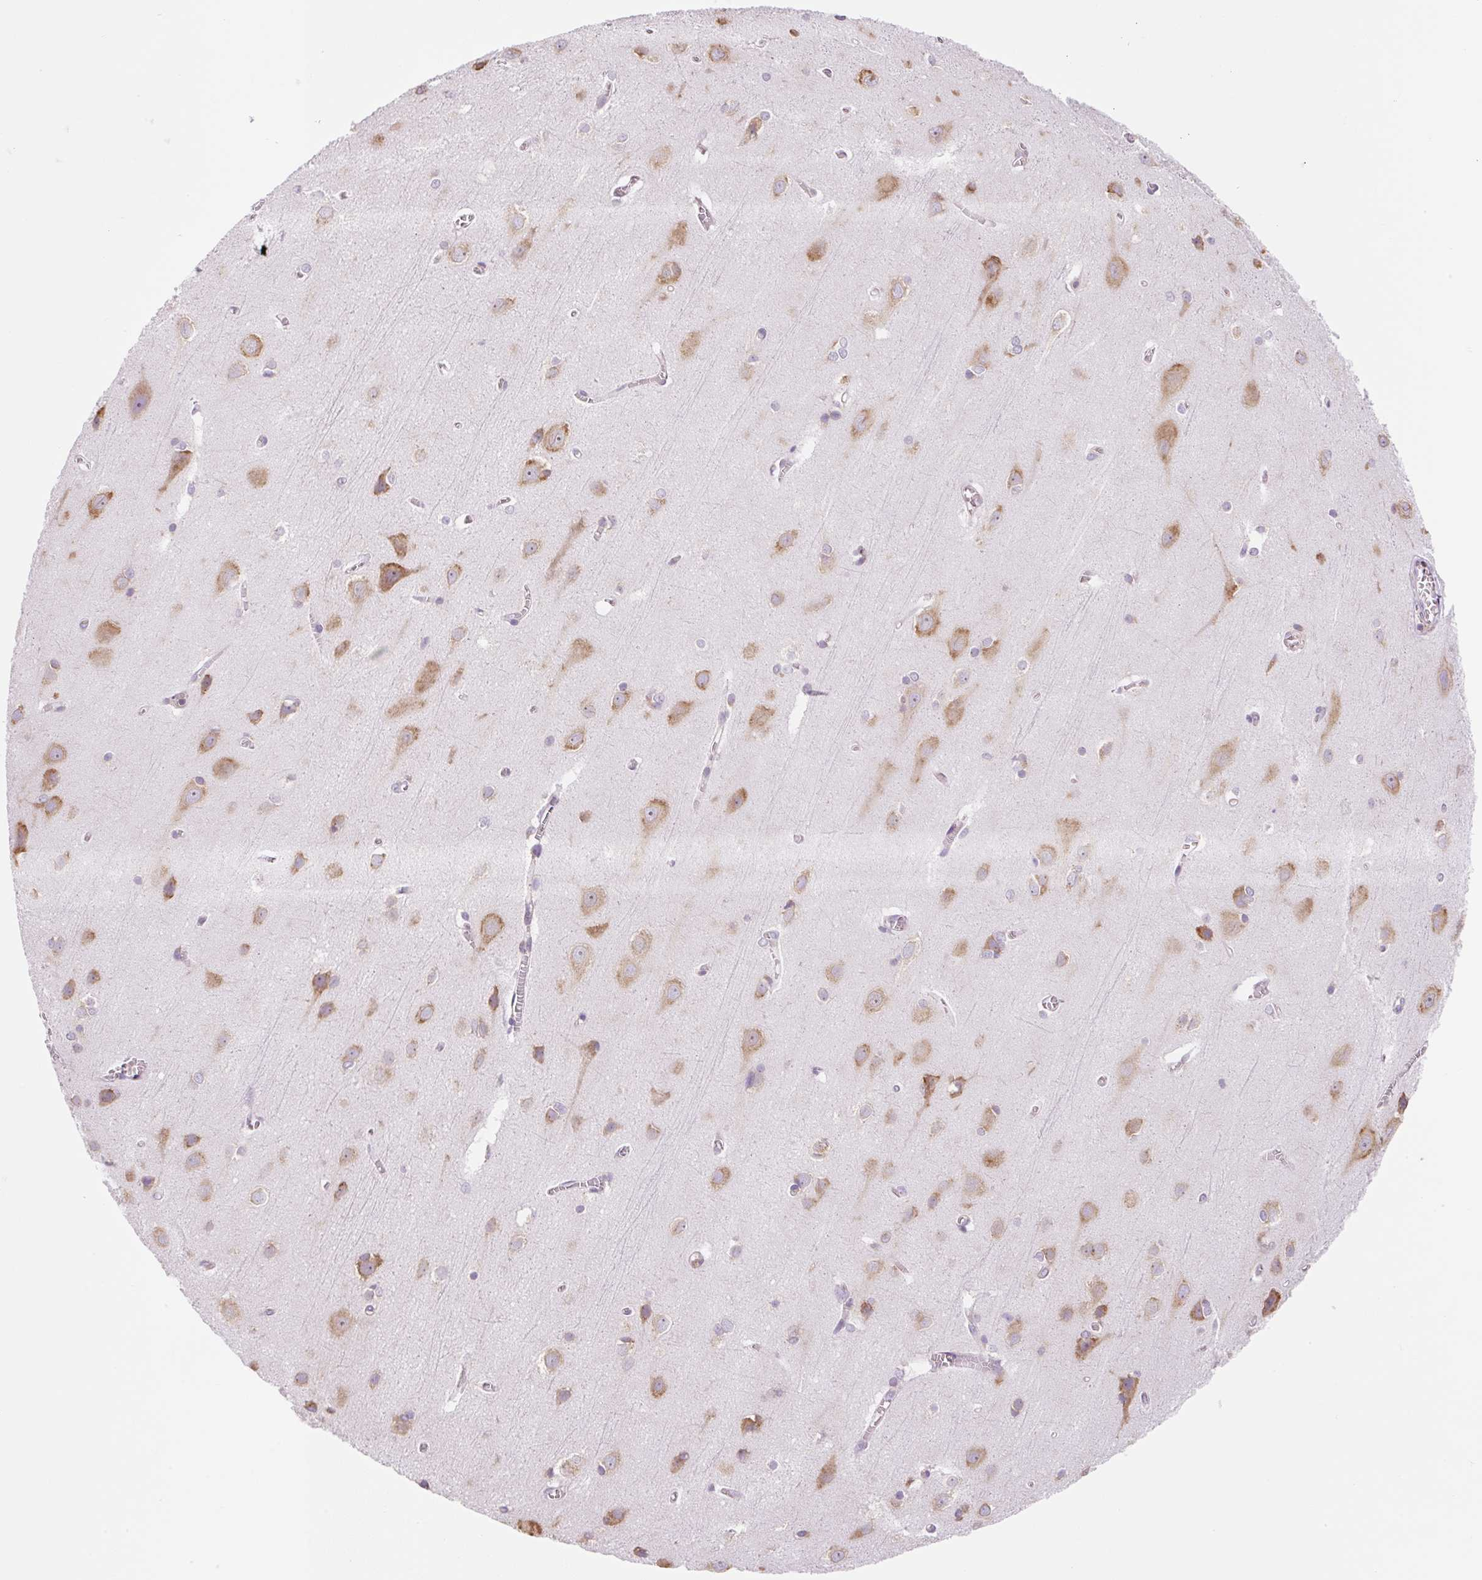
{"staining": {"intensity": "negative", "quantity": "none", "location": "none"}, "tissue": "cerebral cortex", "cell_type": "Endothelial cells", "image_type": "normal", "snomed": [{"axis": "morphology", "description": "Normal tissue, NOS"}, {"axis": "topography", "description": "Cerebral cortex"}], "caption": "IHC of normal human cerebral cortex reveals no staining in endothelial cells.", "gene": "RPL18A", "patient": {"sex": "male", "age": 37}}